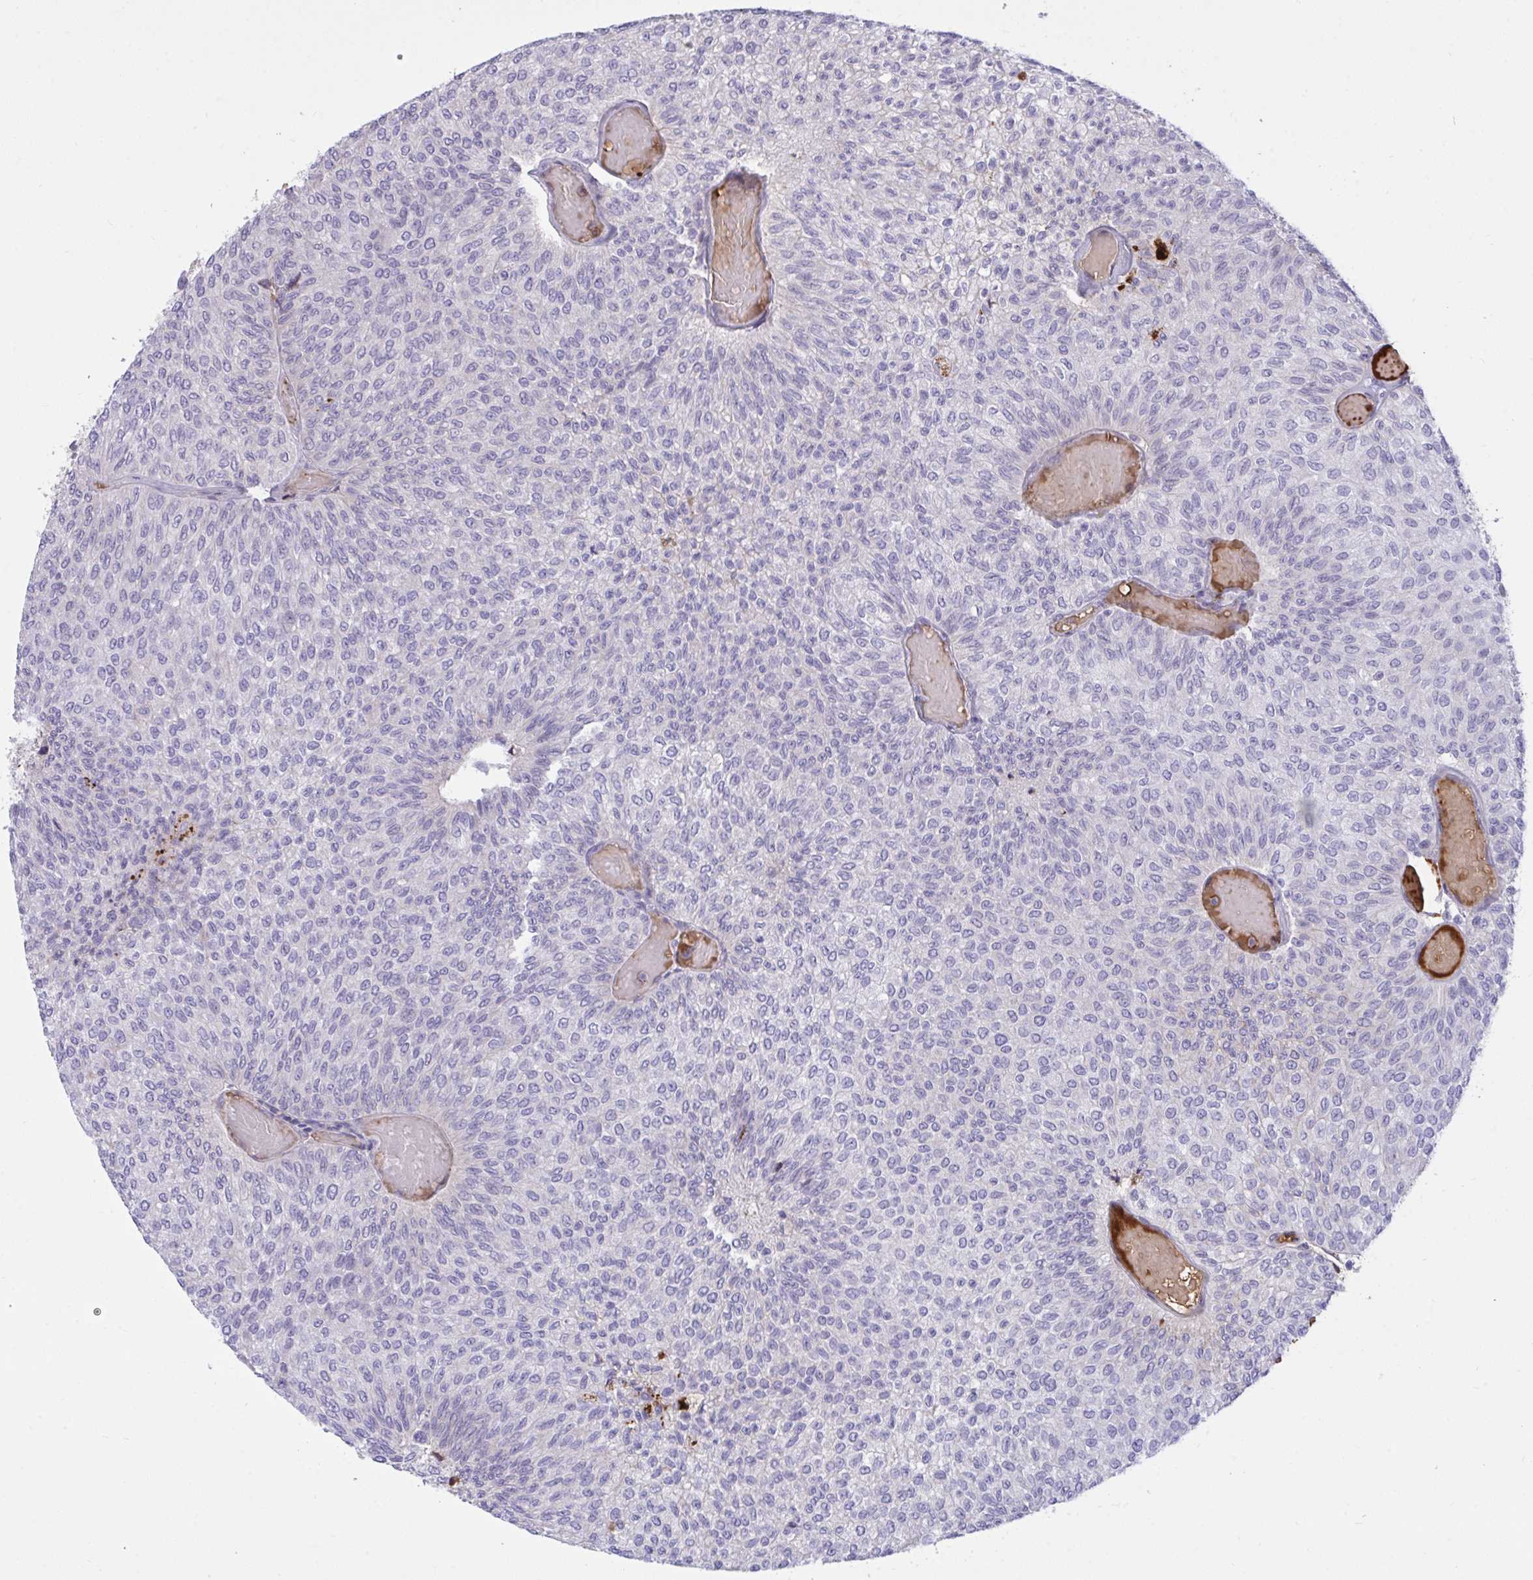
{"staining": {"intensity": "weak", "quantity": "<25%", "location": "cytoplasmic/membranous"}, "tissue": "urothelial cancer", "cell_type": "Tumor cells", "image_type": "cancer", "snomed": [{"axis": "morphology", "description": "Urothelial carcinoma, Low grade"}, {"axis": "topography", "description": "Urinary bladder"}], "caption": "A histopathology image of human urothelial carcinoma (low-grade) is negative for staining in tumor cells.", "gene": "F2", "patient": {"sex": "male", "age": 78}}